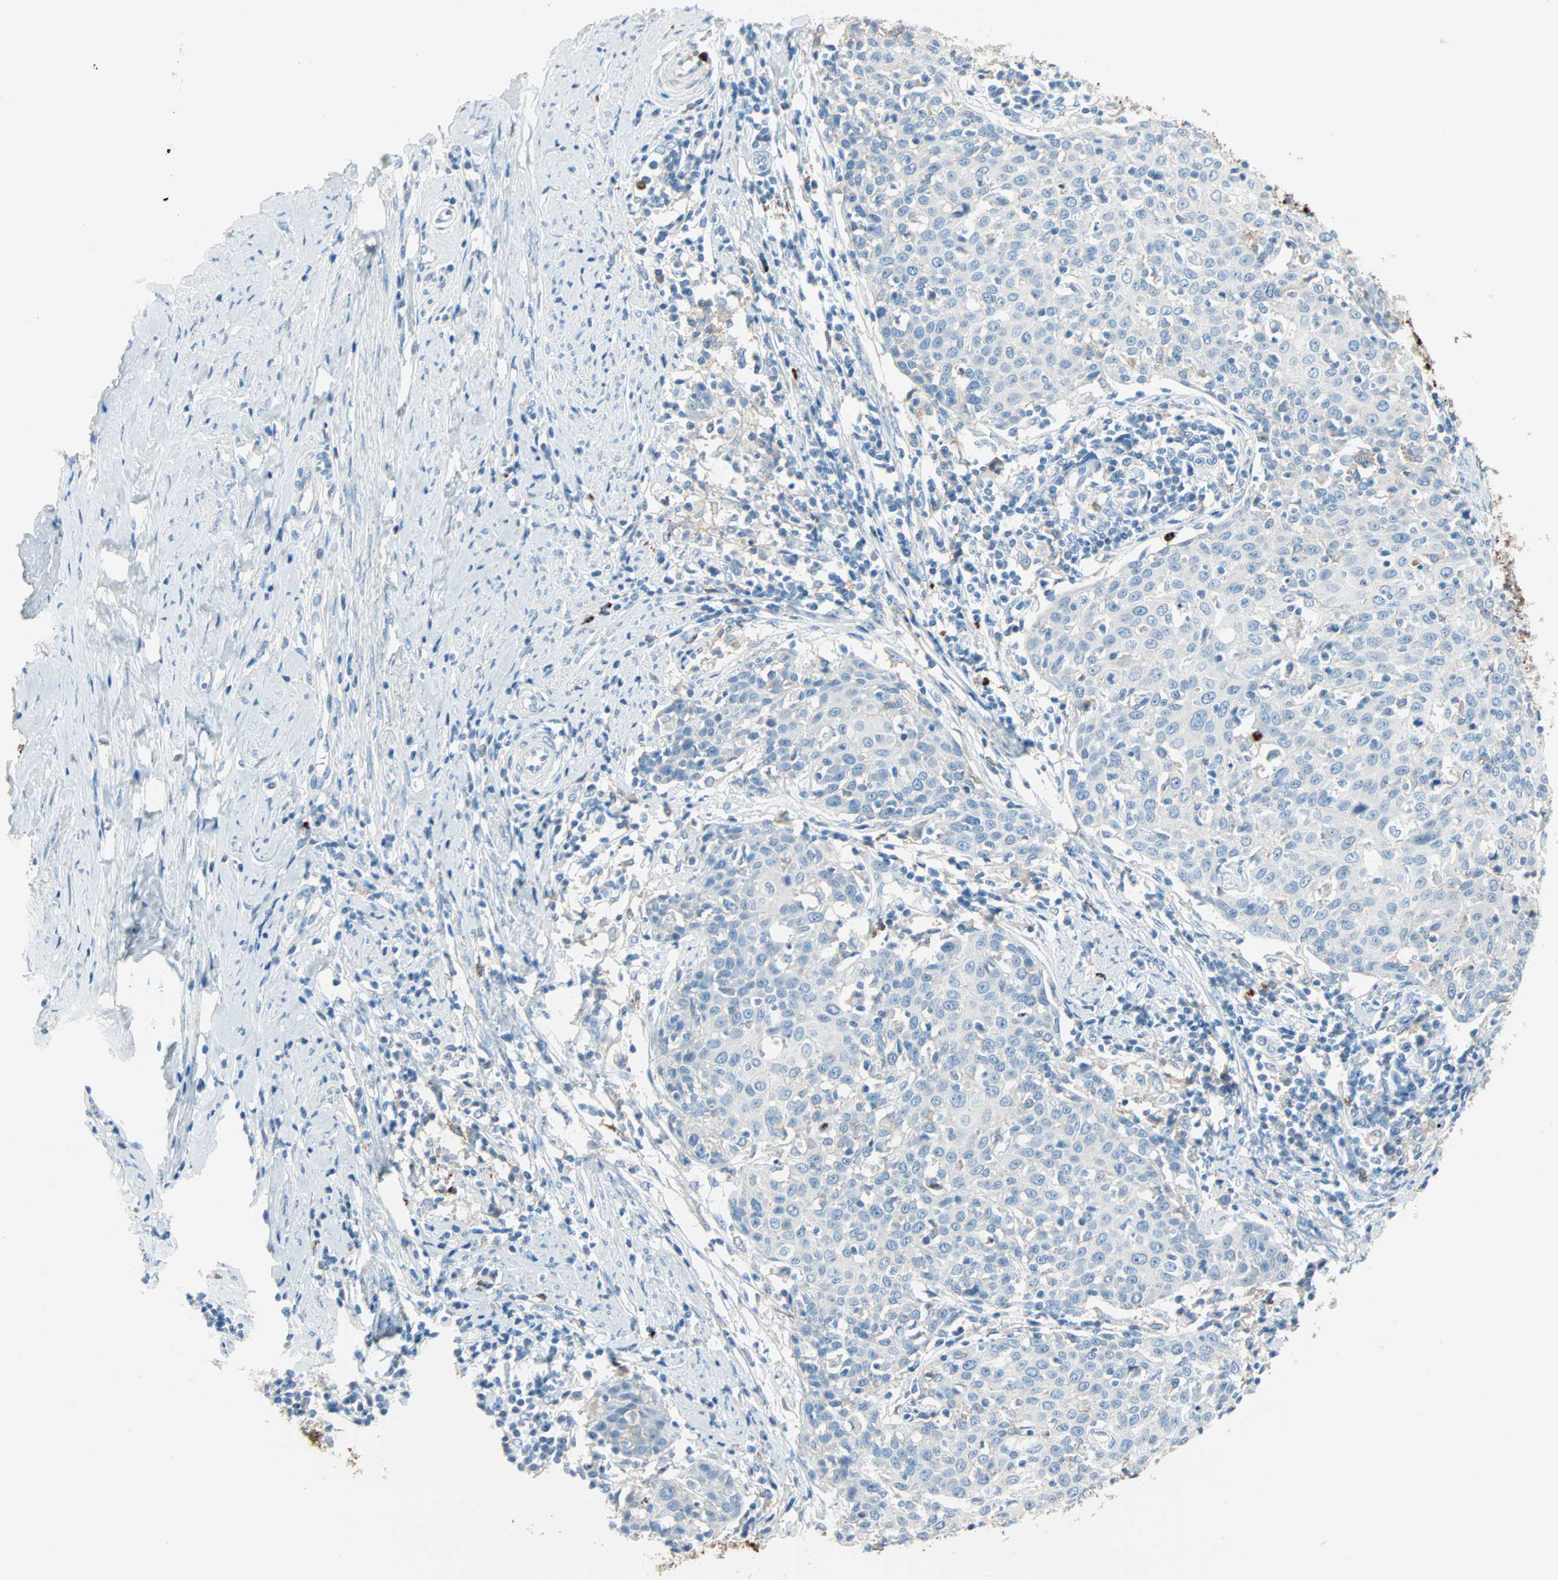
{"staining": {"intensity": "weak", "quantity": "<25%", "location": "cytoplasmic/membranous"}, "tissue": "cervical cancer", "cell_type": "Tumor cells", "image_type": "cancer", "snomed": [{"axis": "morphology", "description": "Squamous cell carcinoma, NOS"}, {"axis": "topography", "description": "Cervix"}], "caption": "Immunohistochemistry histopathology image of neoplastic tissue: human cervical squamous cell carcinoma stained with DAB (3,3'-diaminobenzidine) demonstrates no significant protein positivity in tumor cells. The staining was performed using DAB to visualize the protein expression in brown, while the nuclei were stained in blue with hematoxylin (Magnification: 20x).", "gene": "CLEC4A", "patient": {"sex": "female", "age": 38}}